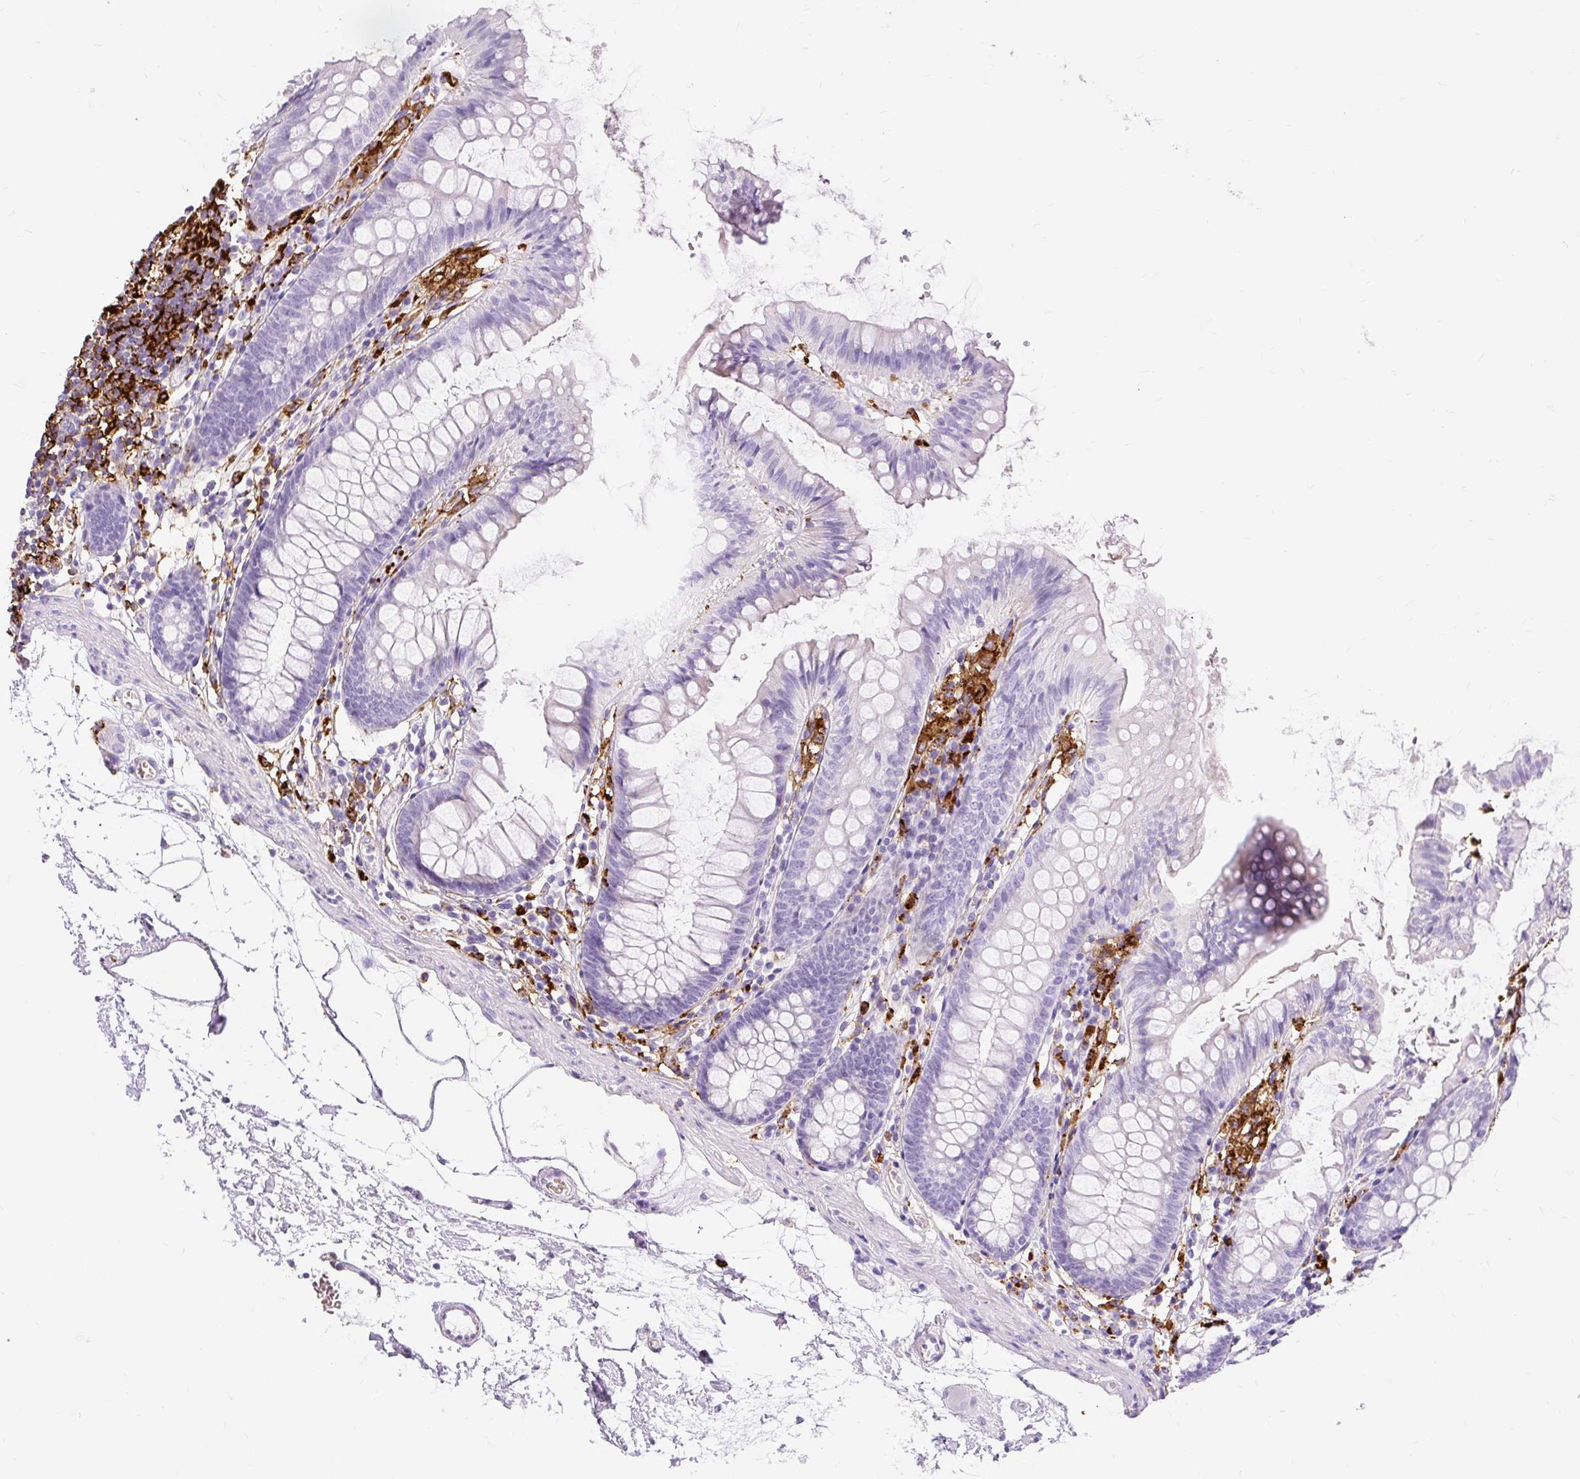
{"staining": {"intensity": "moderate", "quantity": "<25%", "location": "cytoplasmic/membranous"}, "tissue": "colon", "cell_type": "Endothelial cells", "image_type": "normal", "snomed": [{"axis": "morphology", "description": "Normal tissue, NOS"}, {"axis": "topography", "description": "Colon"}], "caption": "Colon stained with a brown dye reveals moderate cytoplasmic/membranous positive staining in approximately <25% of endothelial cells.", "gene": "HLA", "patient": {"sex": "female", "age": 84}}